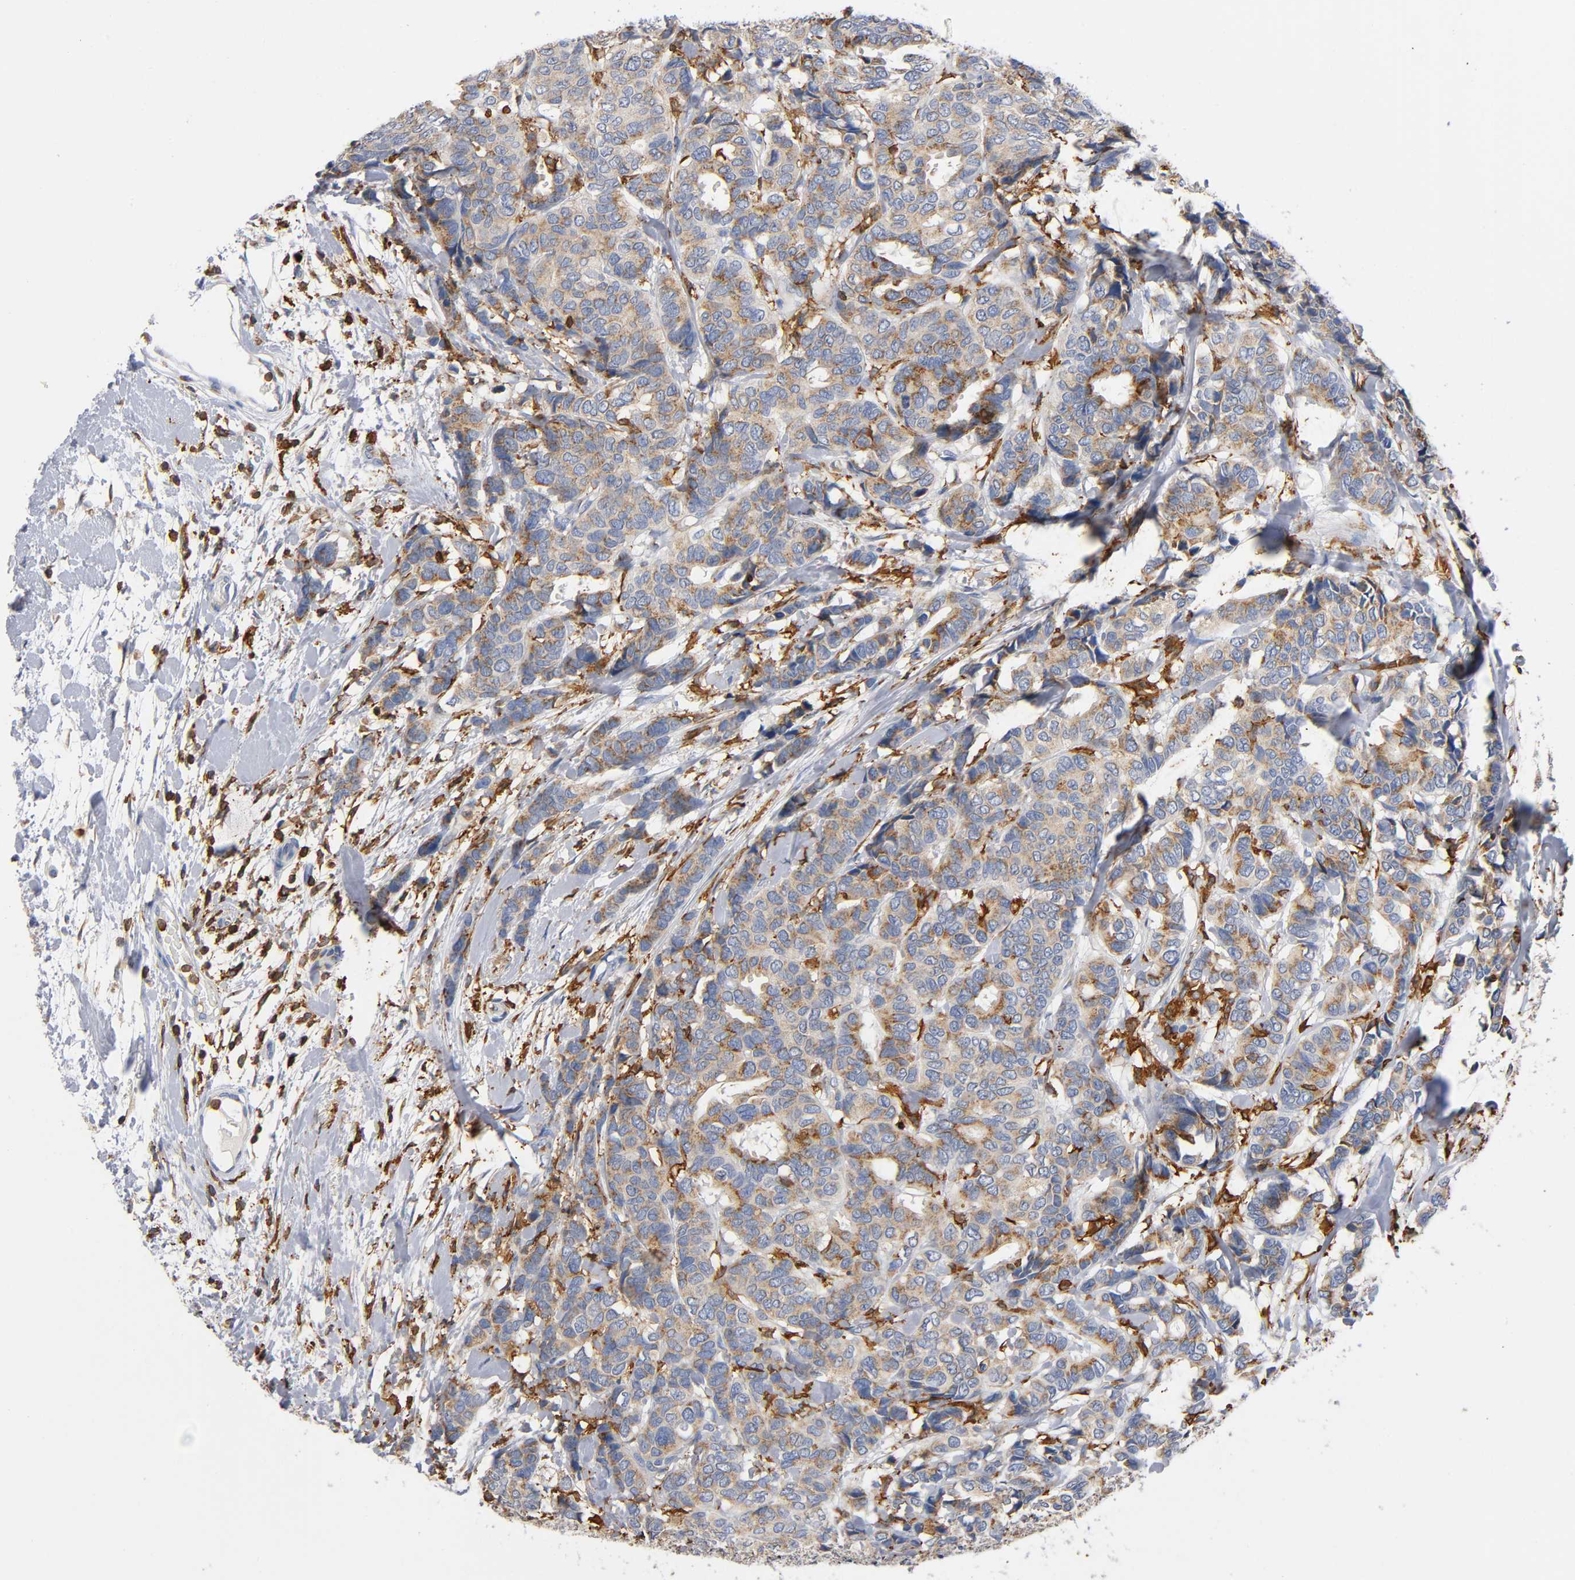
{"staining": {"intensity": "moderate", "quantity": ">75%", "location": "cytoplasmic/membranous"}, "tissue": "breast cancer", "cell_type": "Tumor cells", "image_type": "cancer", "snomed": [{"axis": "morphology", "description": "Duct carcinoma"}, {"axis": "topography", "description": "Breast"}], "caption": "Approximately >75% of tumor cells in breast infiltrating ductal carcinoma display moderate cytoplasmic/membranous protein expression as visualized by brown immunohistochemical staining.", "gene": "CAPN10", "patient": {"sex": "female", "age": 87}}